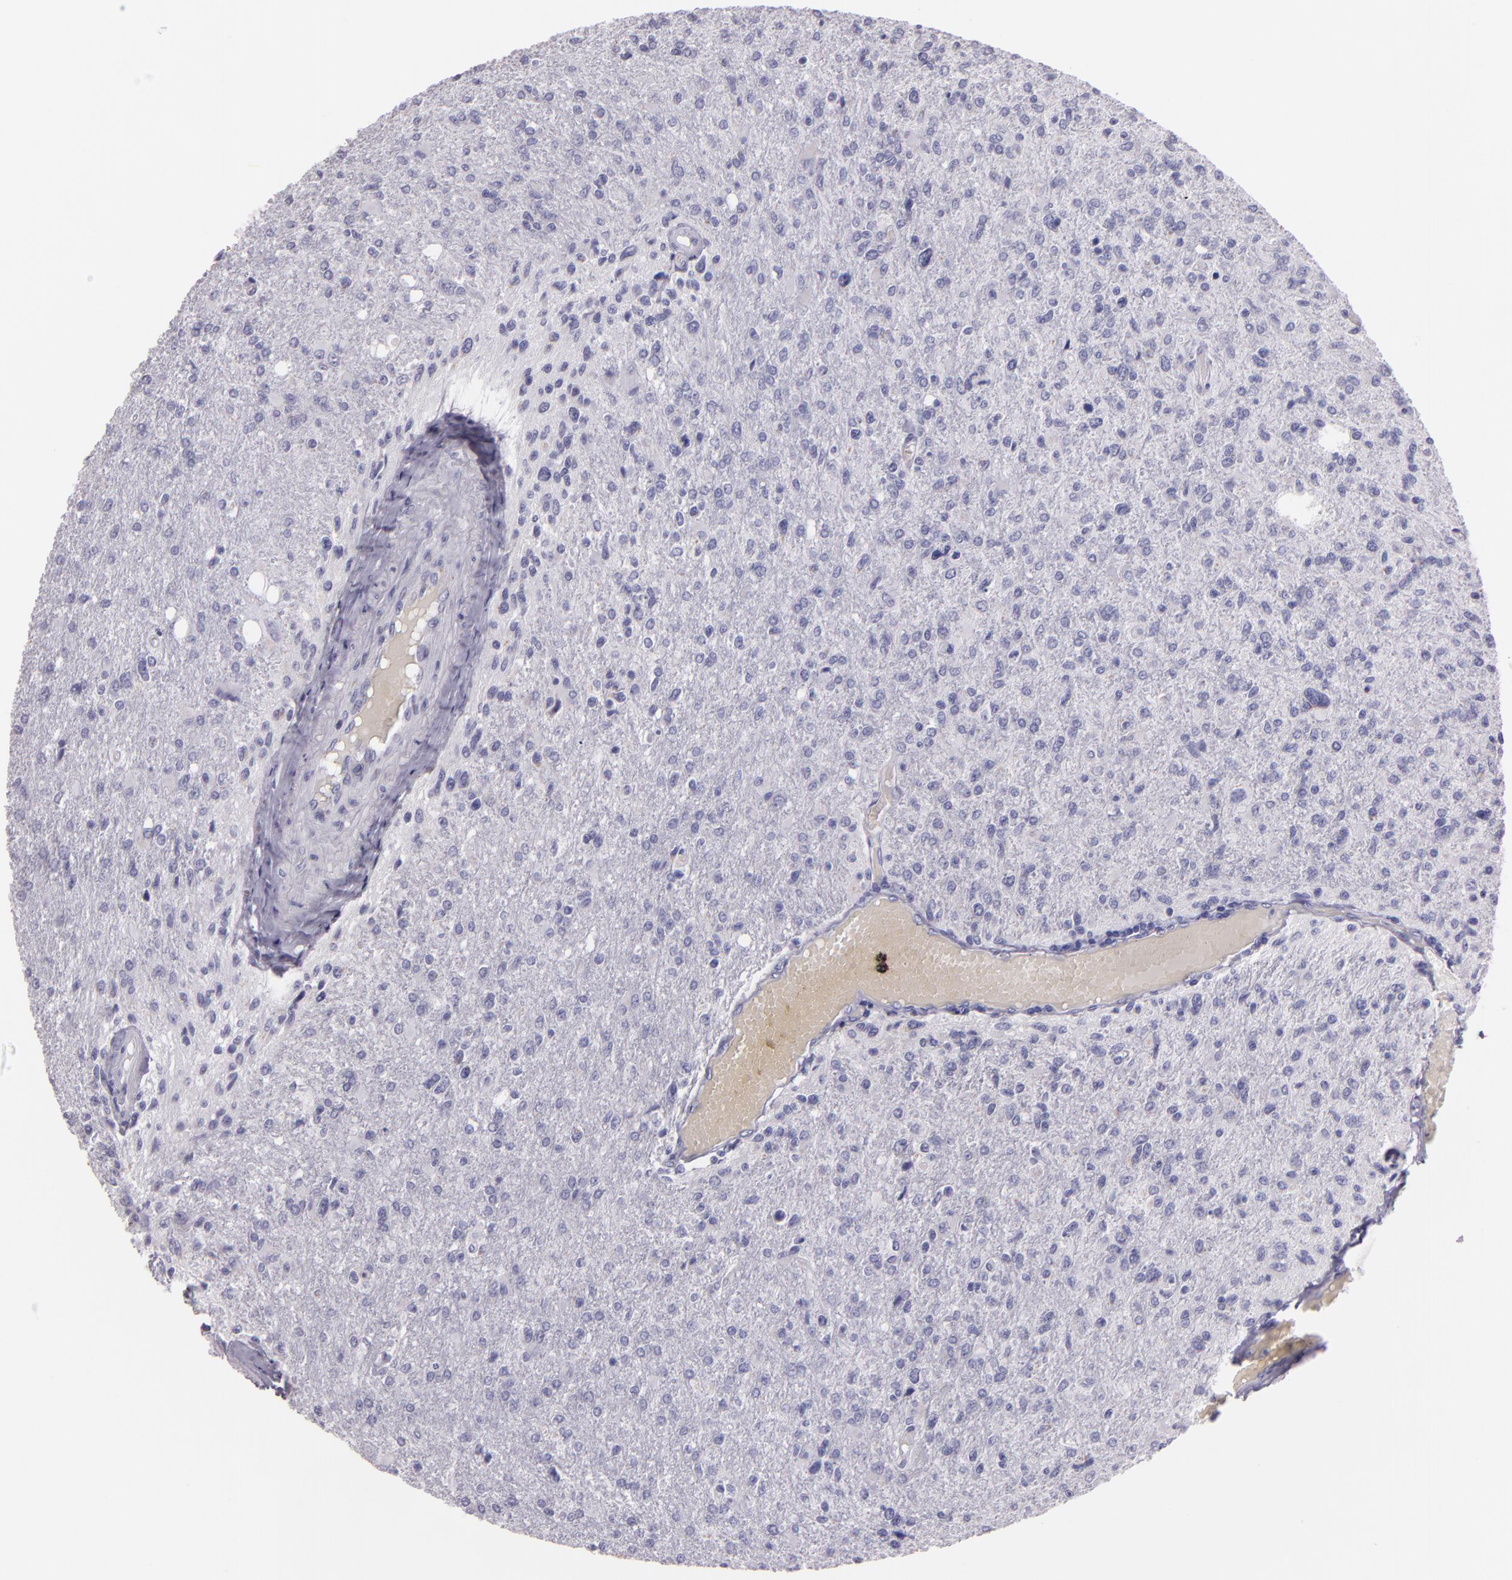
{"staining": {"intensity": "negative", "quantity": "none", "location": "none"}, "tissue": "glioma", "cell_type": "Tumor cells", "image_type": "cancer", "snomed": [{"axis": "morphology", "description": "Glioma, malignant, High grade"}, {"axis": "topography", "description": "Cerebral cortex"}], "caption": "Immunohistochemical staining of human glioma demonstrates no significant expression in tumor cells. (Brightfield microscopy of DAB (3,3'-diaminobenzidine) immunohistochemistry at high magnification).", "gene": "MUC5AC", "patient": {"sex": "male", "age": 76}}